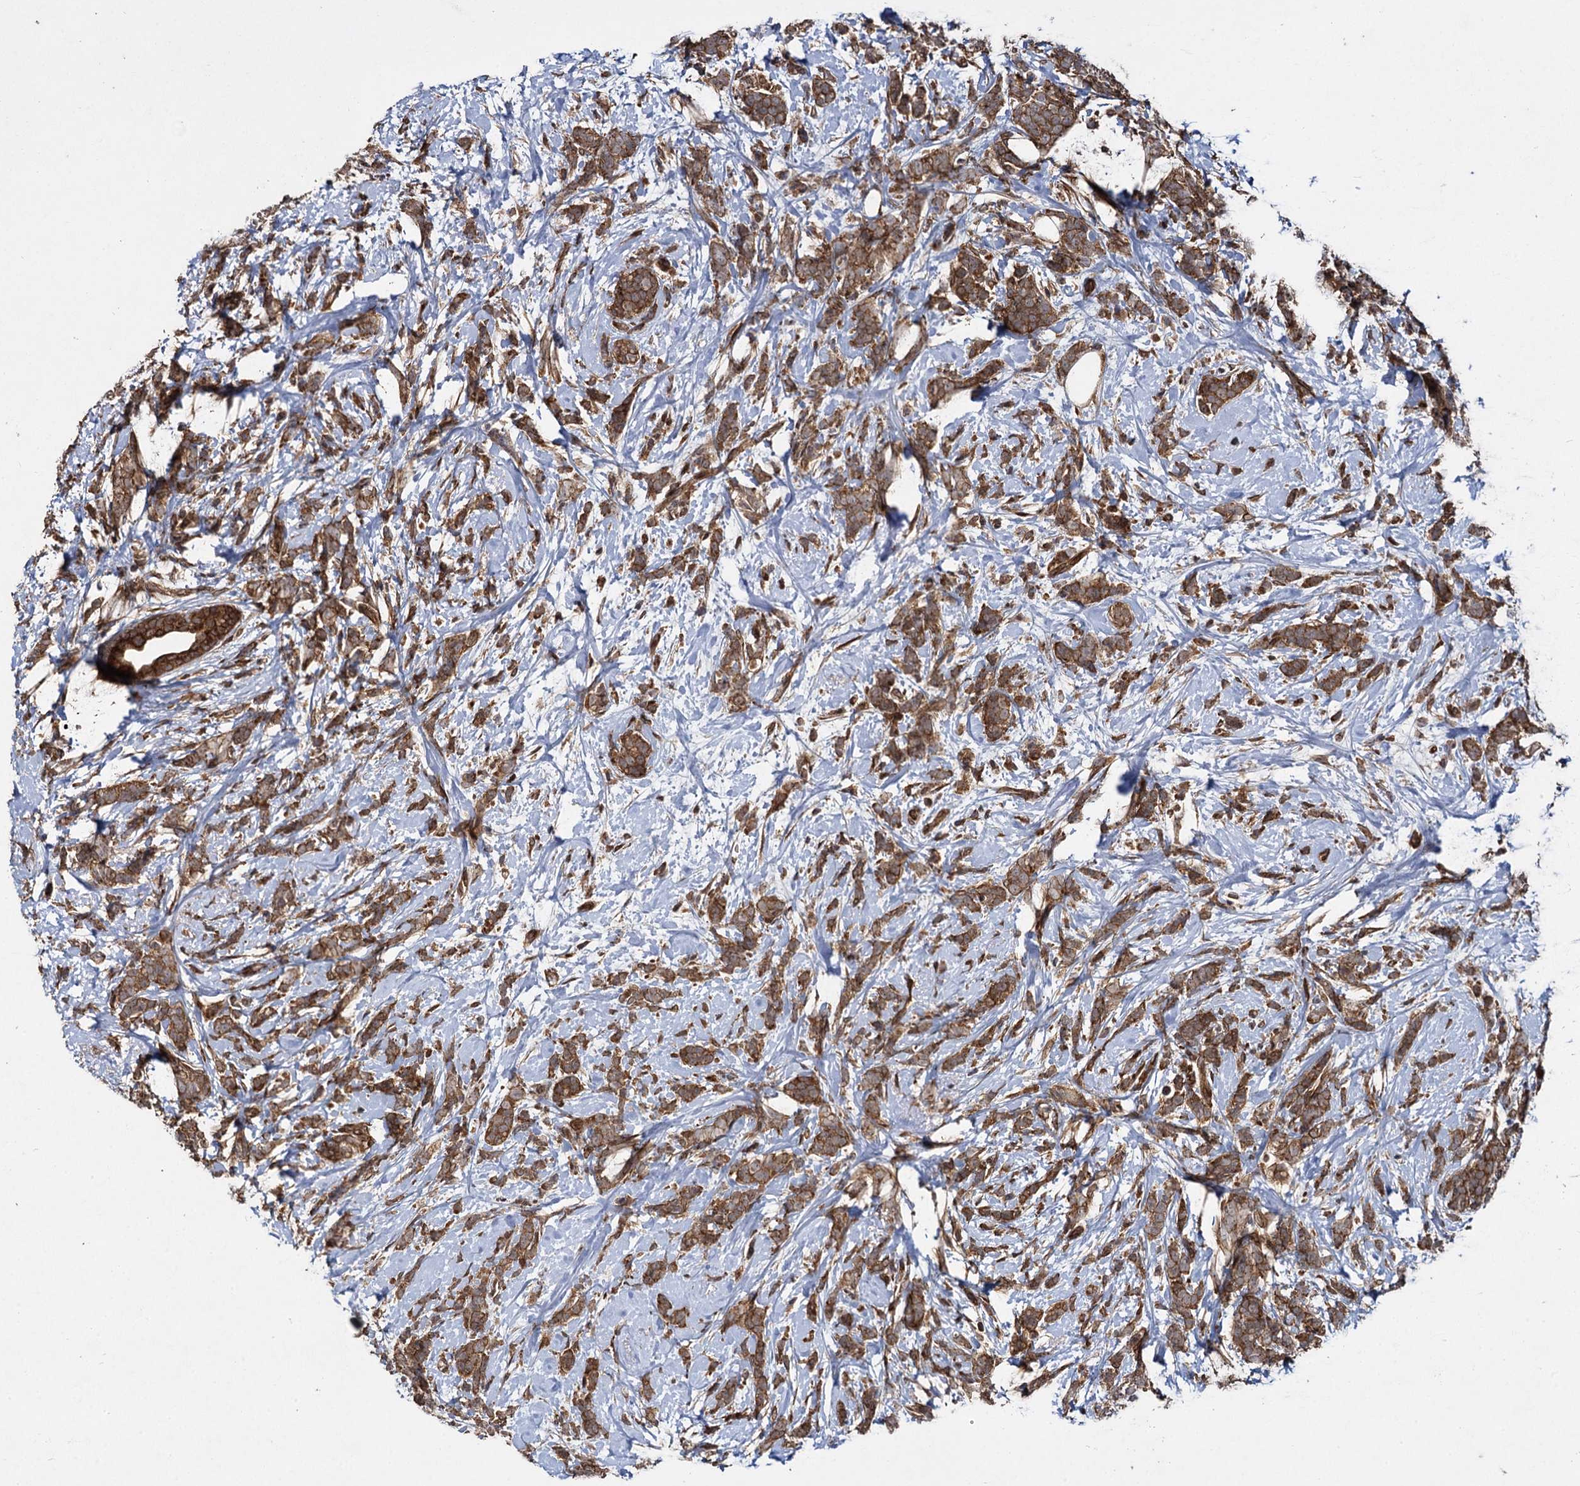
{"staining": {"intensity": "moderate", "quantity": ">75%", "location": "cytoplasmic/membranous"}, "tissue": "breast cancer", "cell_type": "Tumor cells", "image_type": "cancer", "snomed": [{"axis": "morphology", "description": "Lobular carcinoma"}, {"axis": "topography", "description": "Breast"}], "caption": "This micrograph reveals breast lobular carcinoma stained with immunohistochemistry to label a protein in brown. The cytoplasmic/membranous of tumor cells show moderate positivity for the protein. Nuclei are counter-stained blue.", "gene": "DCP1B", "patient": {"sex": "female", "age": 58}}